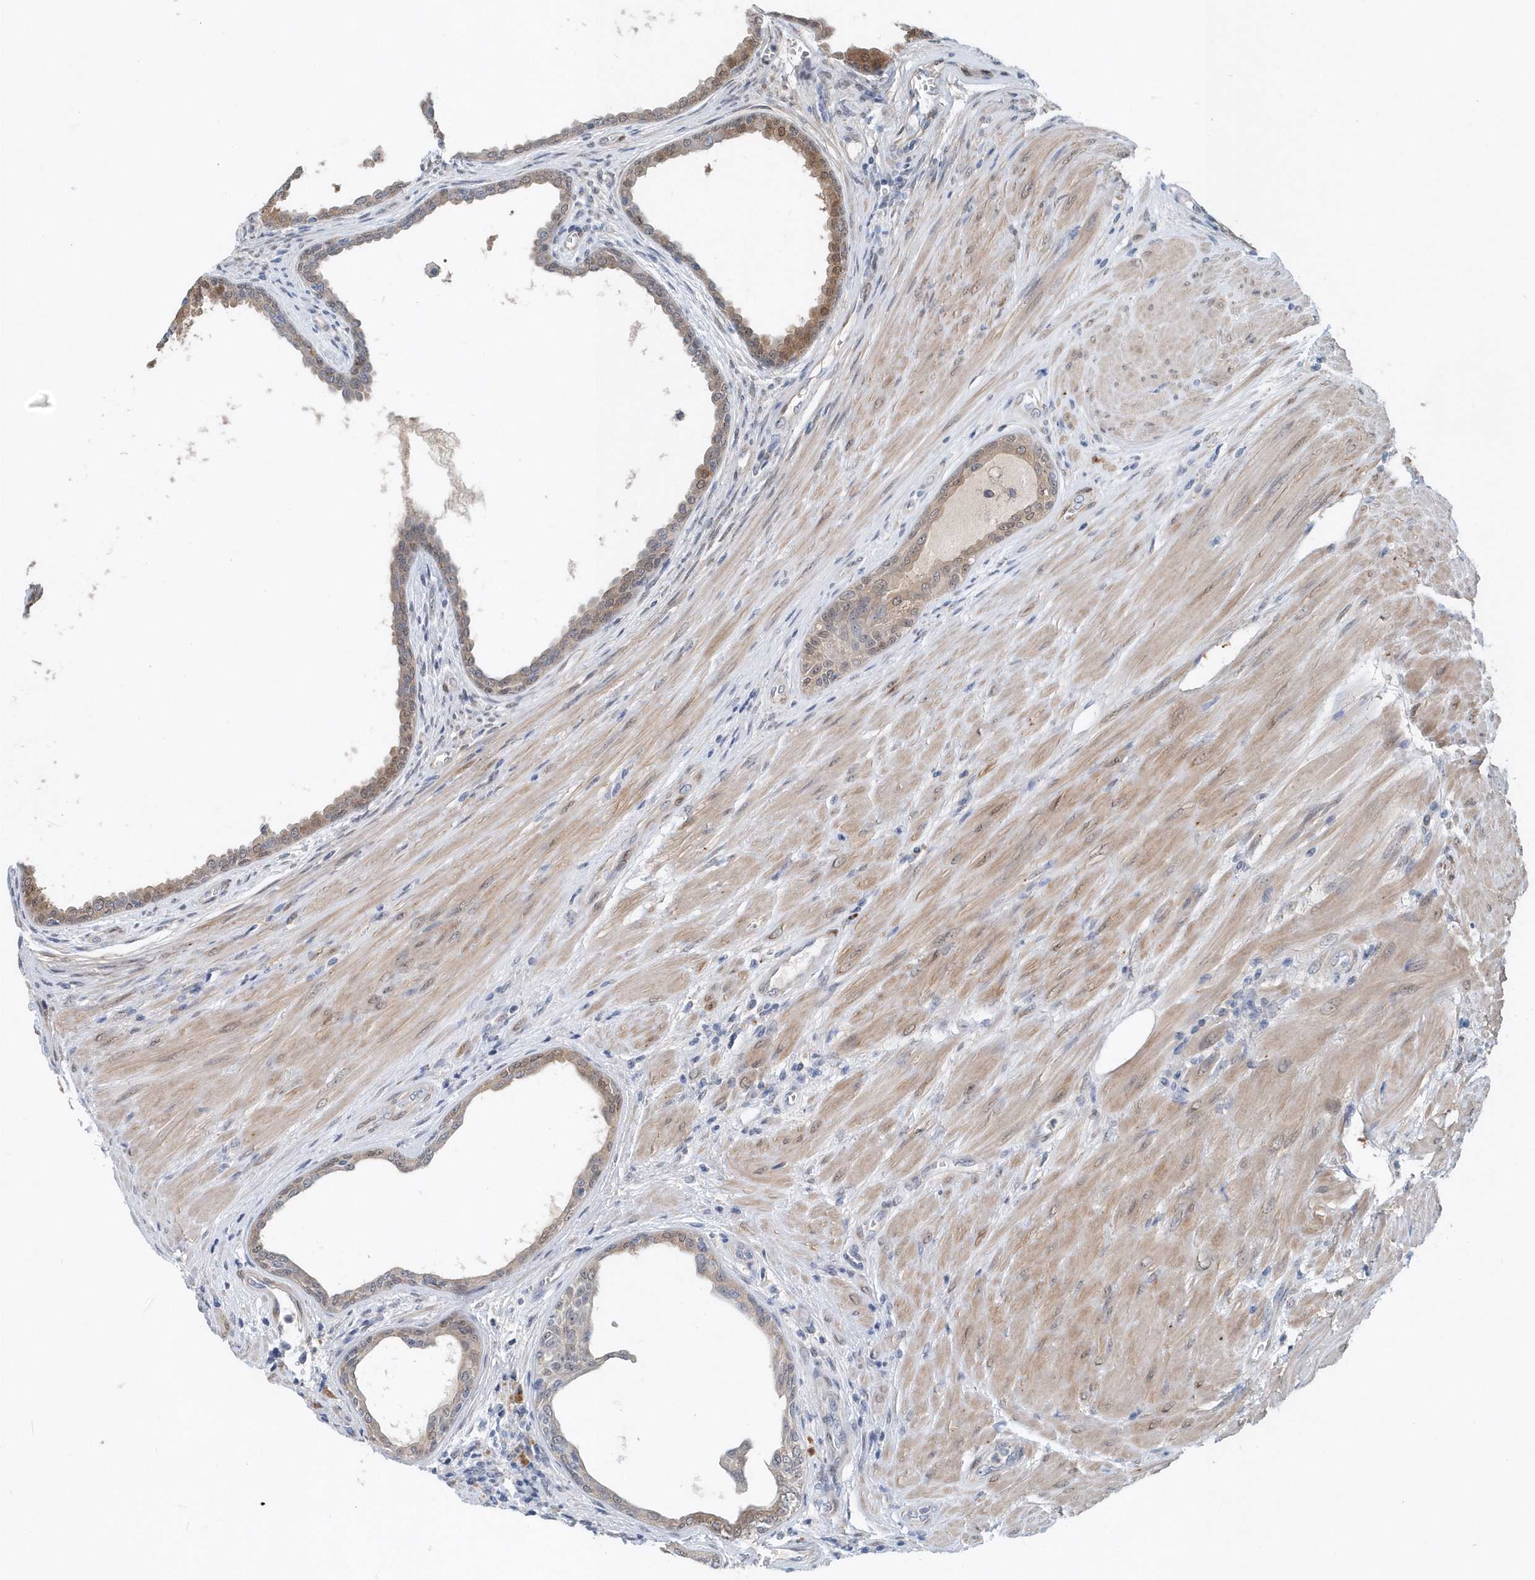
{"staining": {"intensity": "moderate", "quantity": "25%-75%", "location": "cytoplasmic/membranous,nuclear"}, "tissue": "prostate cancer", "cell_type": "Tumor cells", "image_type": "cancer", "snomed": [{"axis": "morphology", "description": "Normal tissue, NOS"}, {"axis": "morphology", "description": "Adenocarcinoma, Low grade"}, {"axis": "topography", "description": "Prostate"}, {"axis": "topography", "description": "Peripheral nerve tissue"}], "caption": "Adenocarcinoma (low-grade) (prostate) stained with a protein marker shows moderate staining in tumor cells.", "gene": "PFN2", "patient": {"sex": "male", "age": 71}}